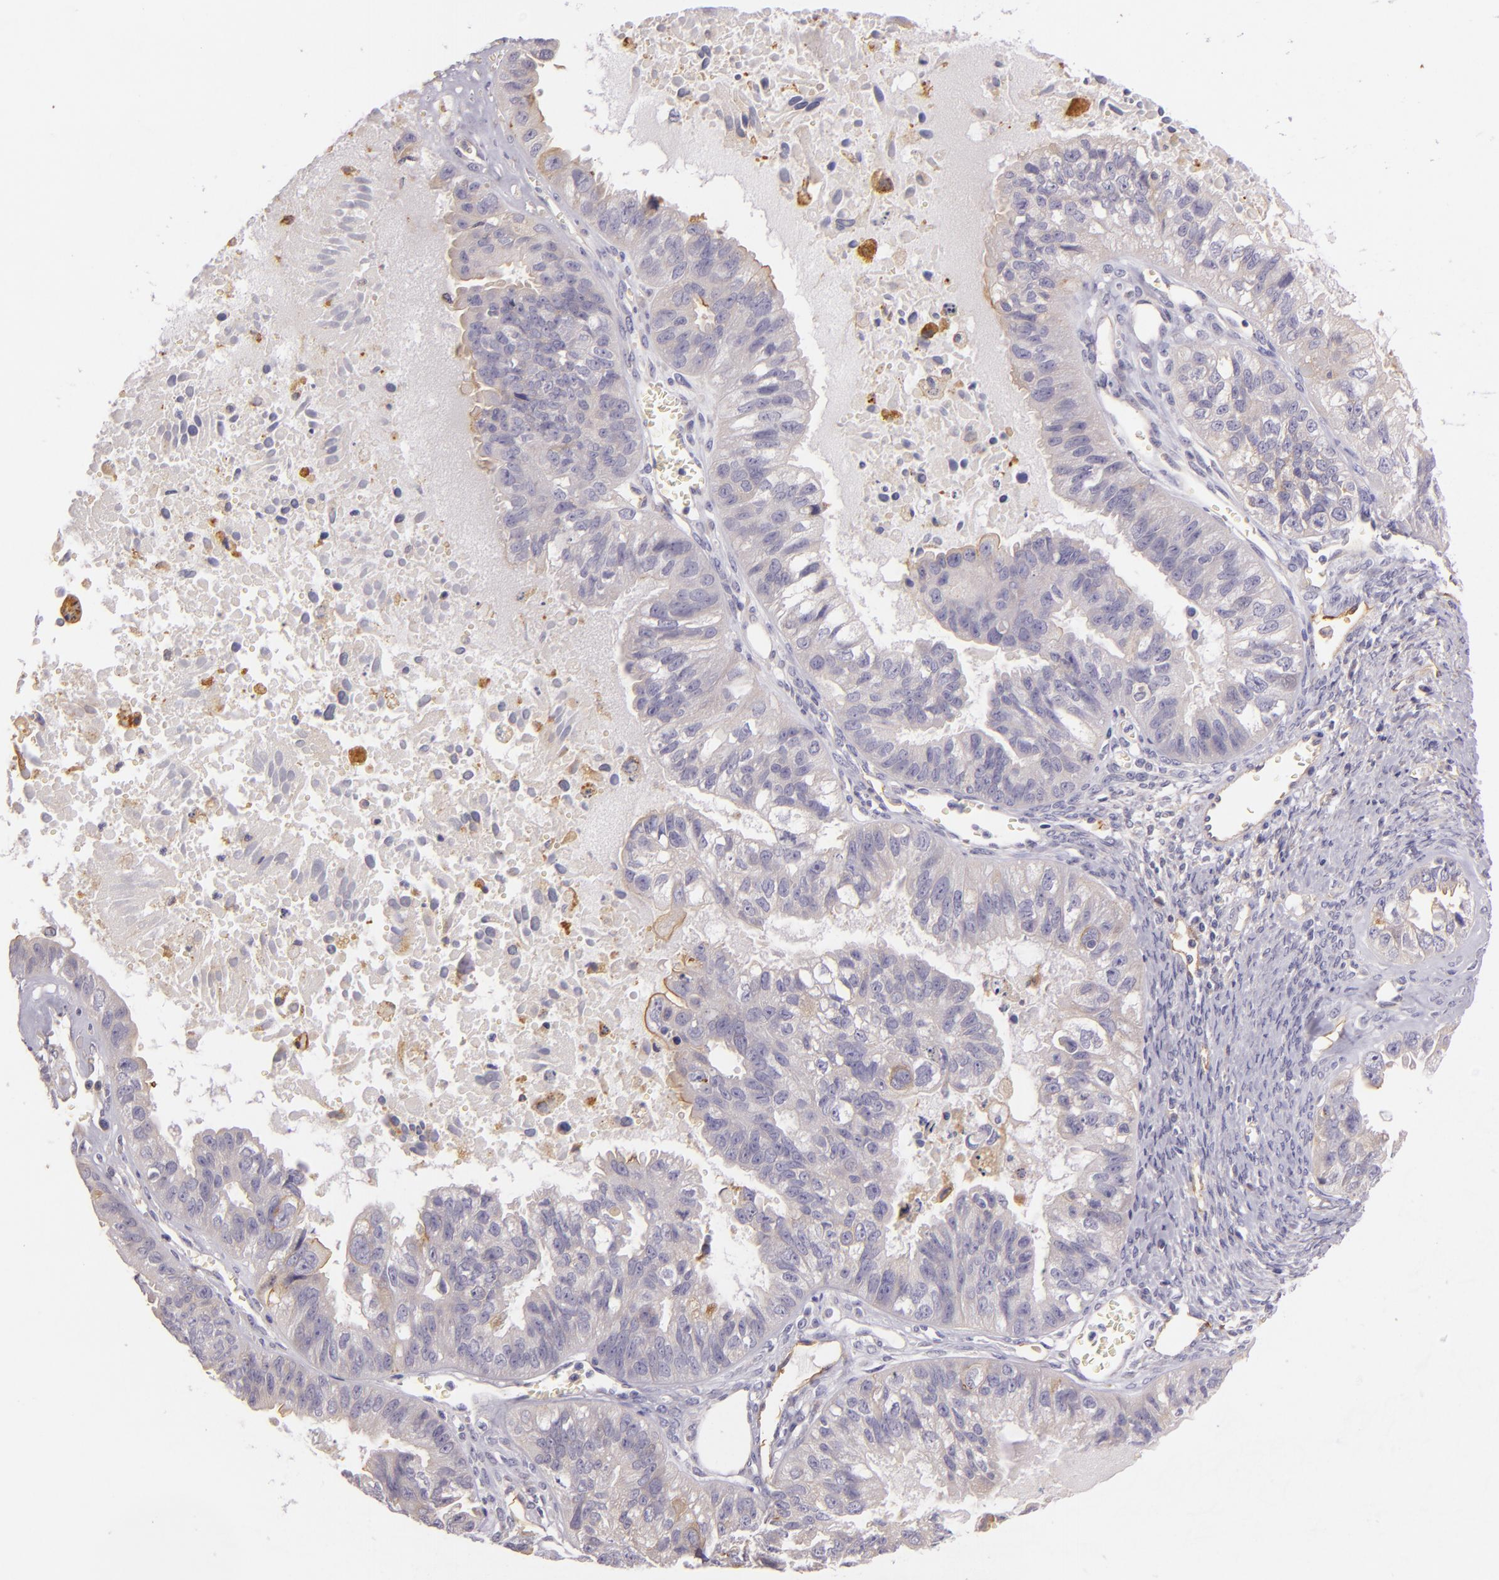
{"staining": {"intensity": "weak", "quantity": "<25%", "location": "cytoplasmic/membranous"}, "tissue": "ovarian cancer", "cell_type": "Tumor cells", "image_type": "cancer", "snomed": [{"axis": "morphology", "description": "Carcinoma, endometroid"}, {"axis": "topography", "description": "Ovary"}], "caption": "IHC photomicrograph of neoplastic tissue: human endometroid carcinoma (ovarian) stained with DAB displays no significant protein positivity in tumor cells.", "gene": "CTSF", "patient": {"sex": "female", "age": 85}}